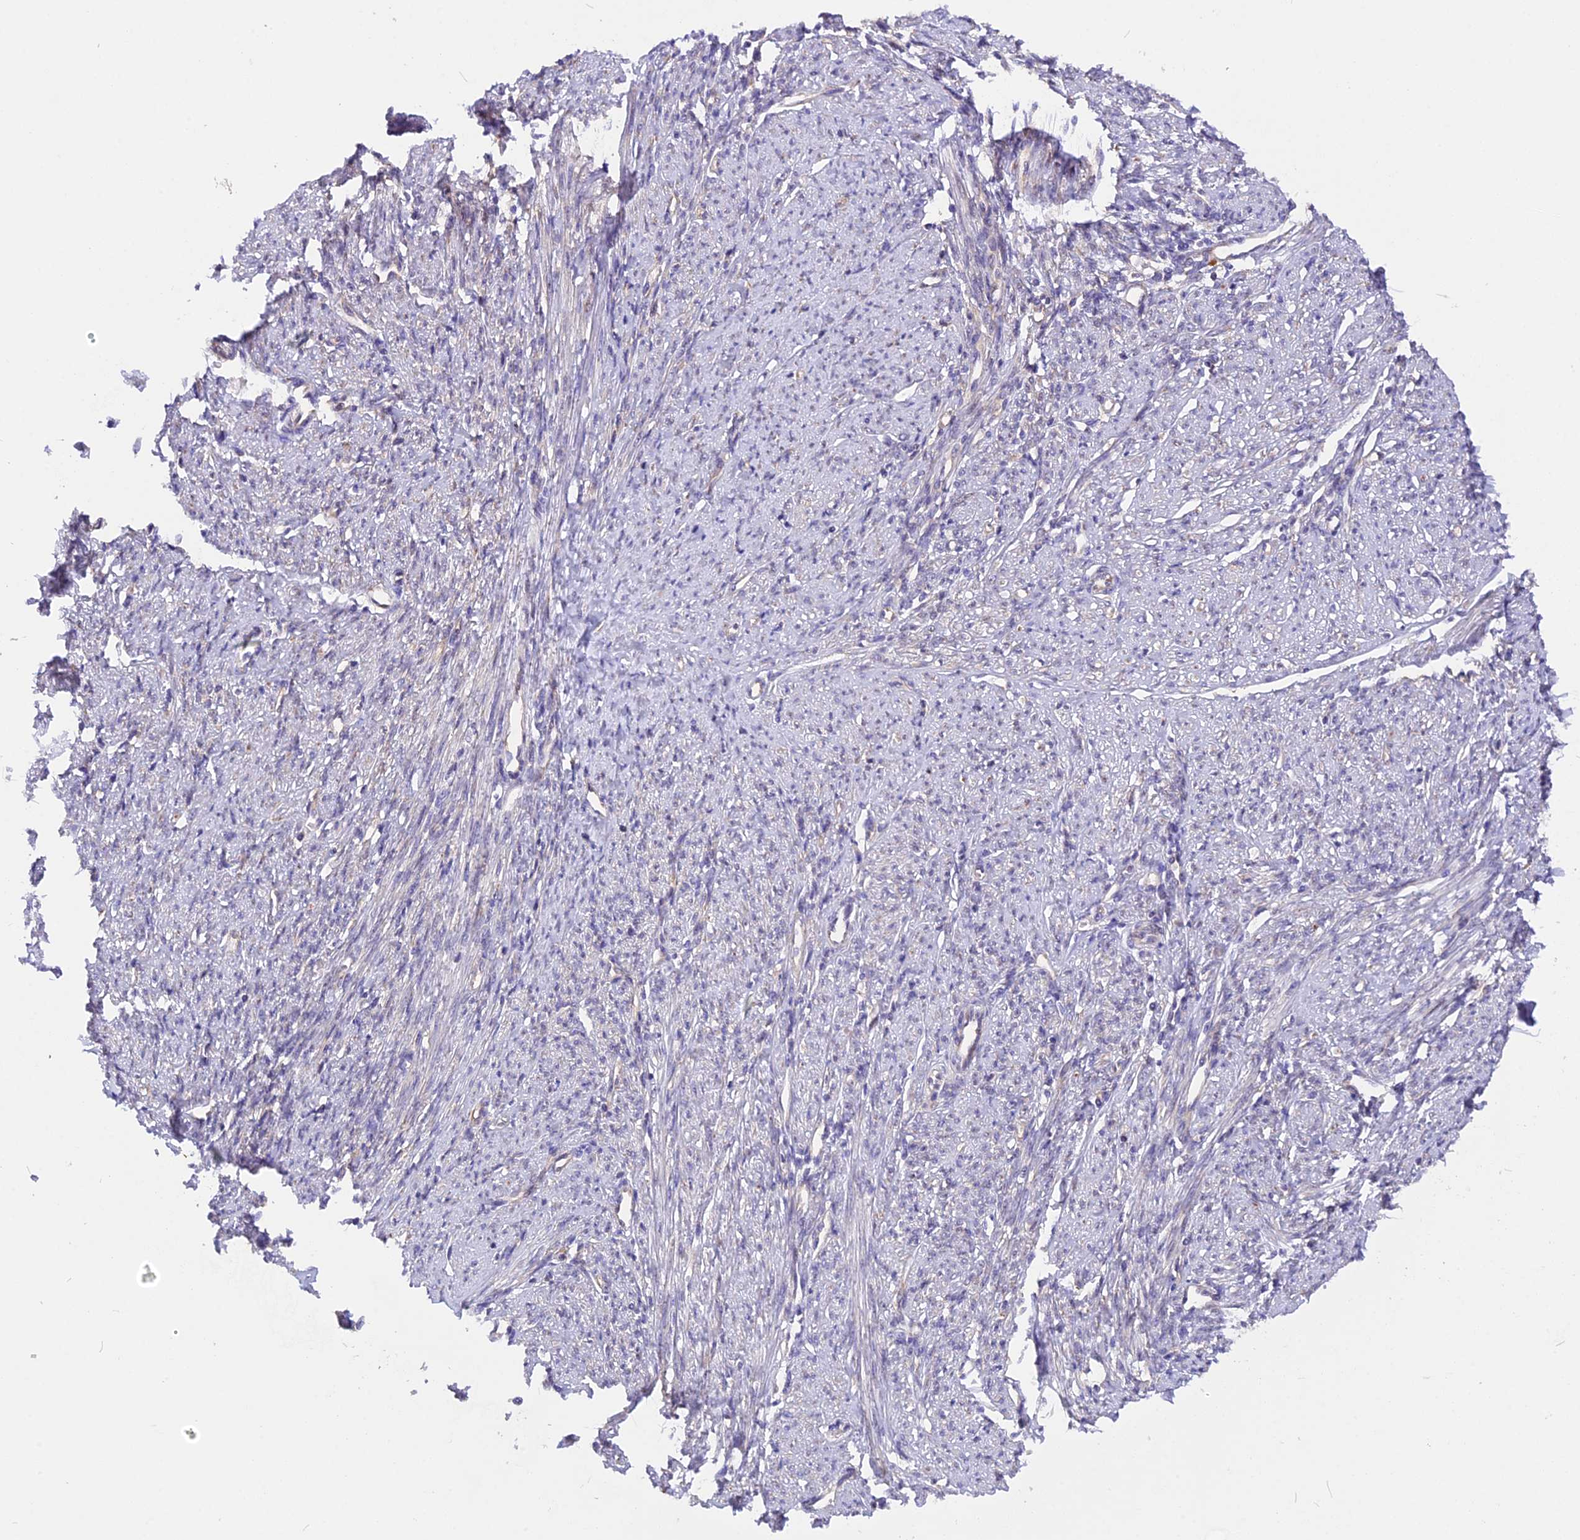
{"staining": {"intensity": "weak", "quantity": "25%-75%", "location": "cytoplasmic/membranous"}, "tissue": "smooth muscle", "cell_type": "Smooth muscle cells", "image_type": "normal", "snomed": [{"axis": "morphology", "description": "Normal tissue, NOS"}, {"axis": "topography", "description": "Smooth muscle"}, {"axis": "topography", "description": "Uterus"}], "caption": "Smooth muscle stained with DAB (3,3'-diaminobenzidine) immunohistochemistry (IHC) reveals low levels of weak cytoplasmic/membranous expression in about 25%-75% of smooth muscle cells. The staining was performed using DAB to visualize the protein expression in brown, while the nuclei were stained in blue with hematoxylin (Magnification: 20x).", "gene": "GNPTAB", "patient": {"sex": "female", "age": 59}}